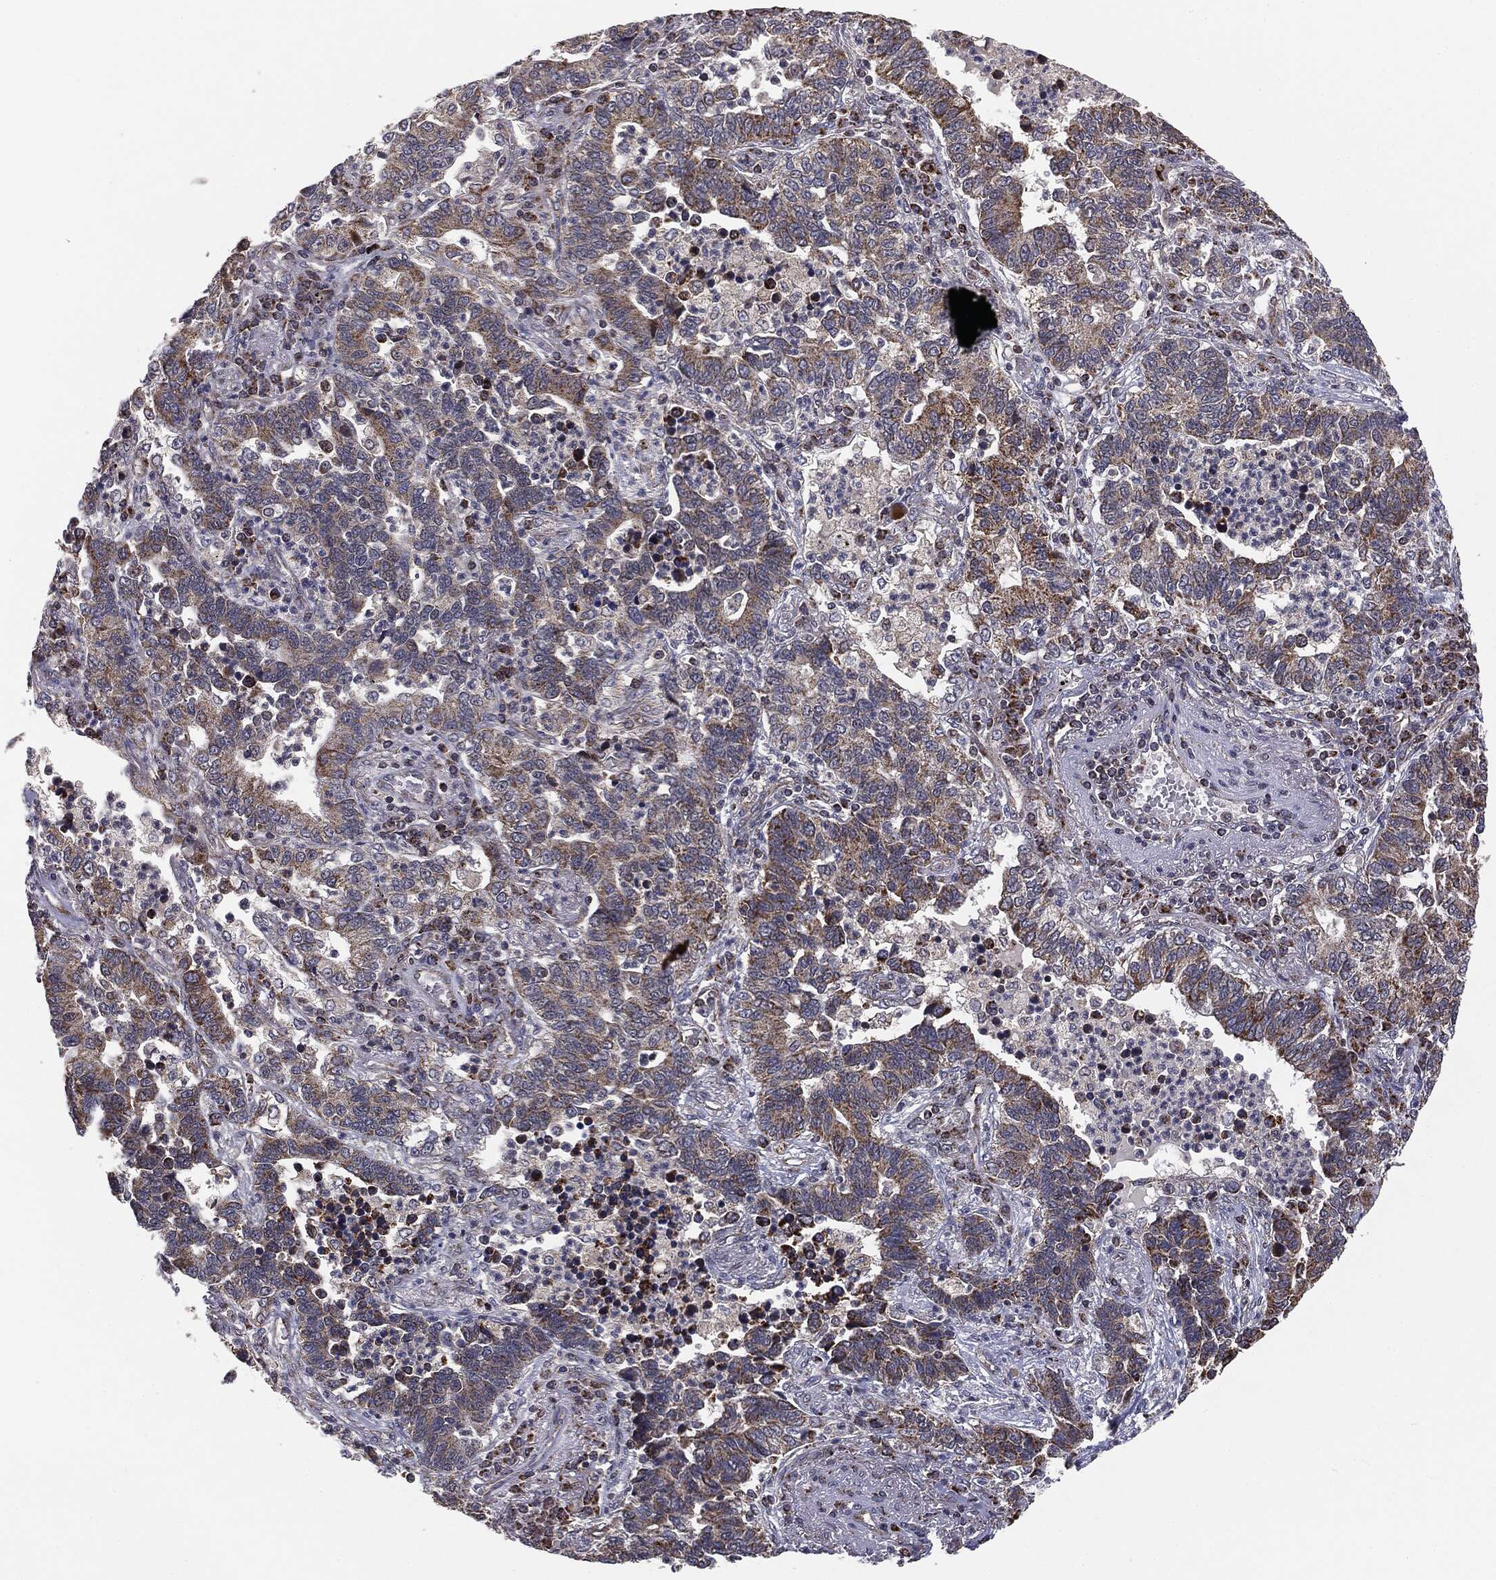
{"staining": {"intensity": "moderate", "quantity": ">75%", "location": "cytoplasmic/membranous"}, "tissue": "lung cancer", "cell_type": "Tumor cells", "image_type": "cancer", "snomed": [{"axis": "morphology", "description": "Adenocarcinoma, NOS"}, {"axis": "topography", "description": "Lung"}], "caption": "Lung cancer (adenocarcinoma) stained with immunohistochemistry displays moderate cytoplasmic/membranous staining in approximately >75% of tumor cells.", "gene": "MTOR", "patient": {"sex": "female", "age": 57}}